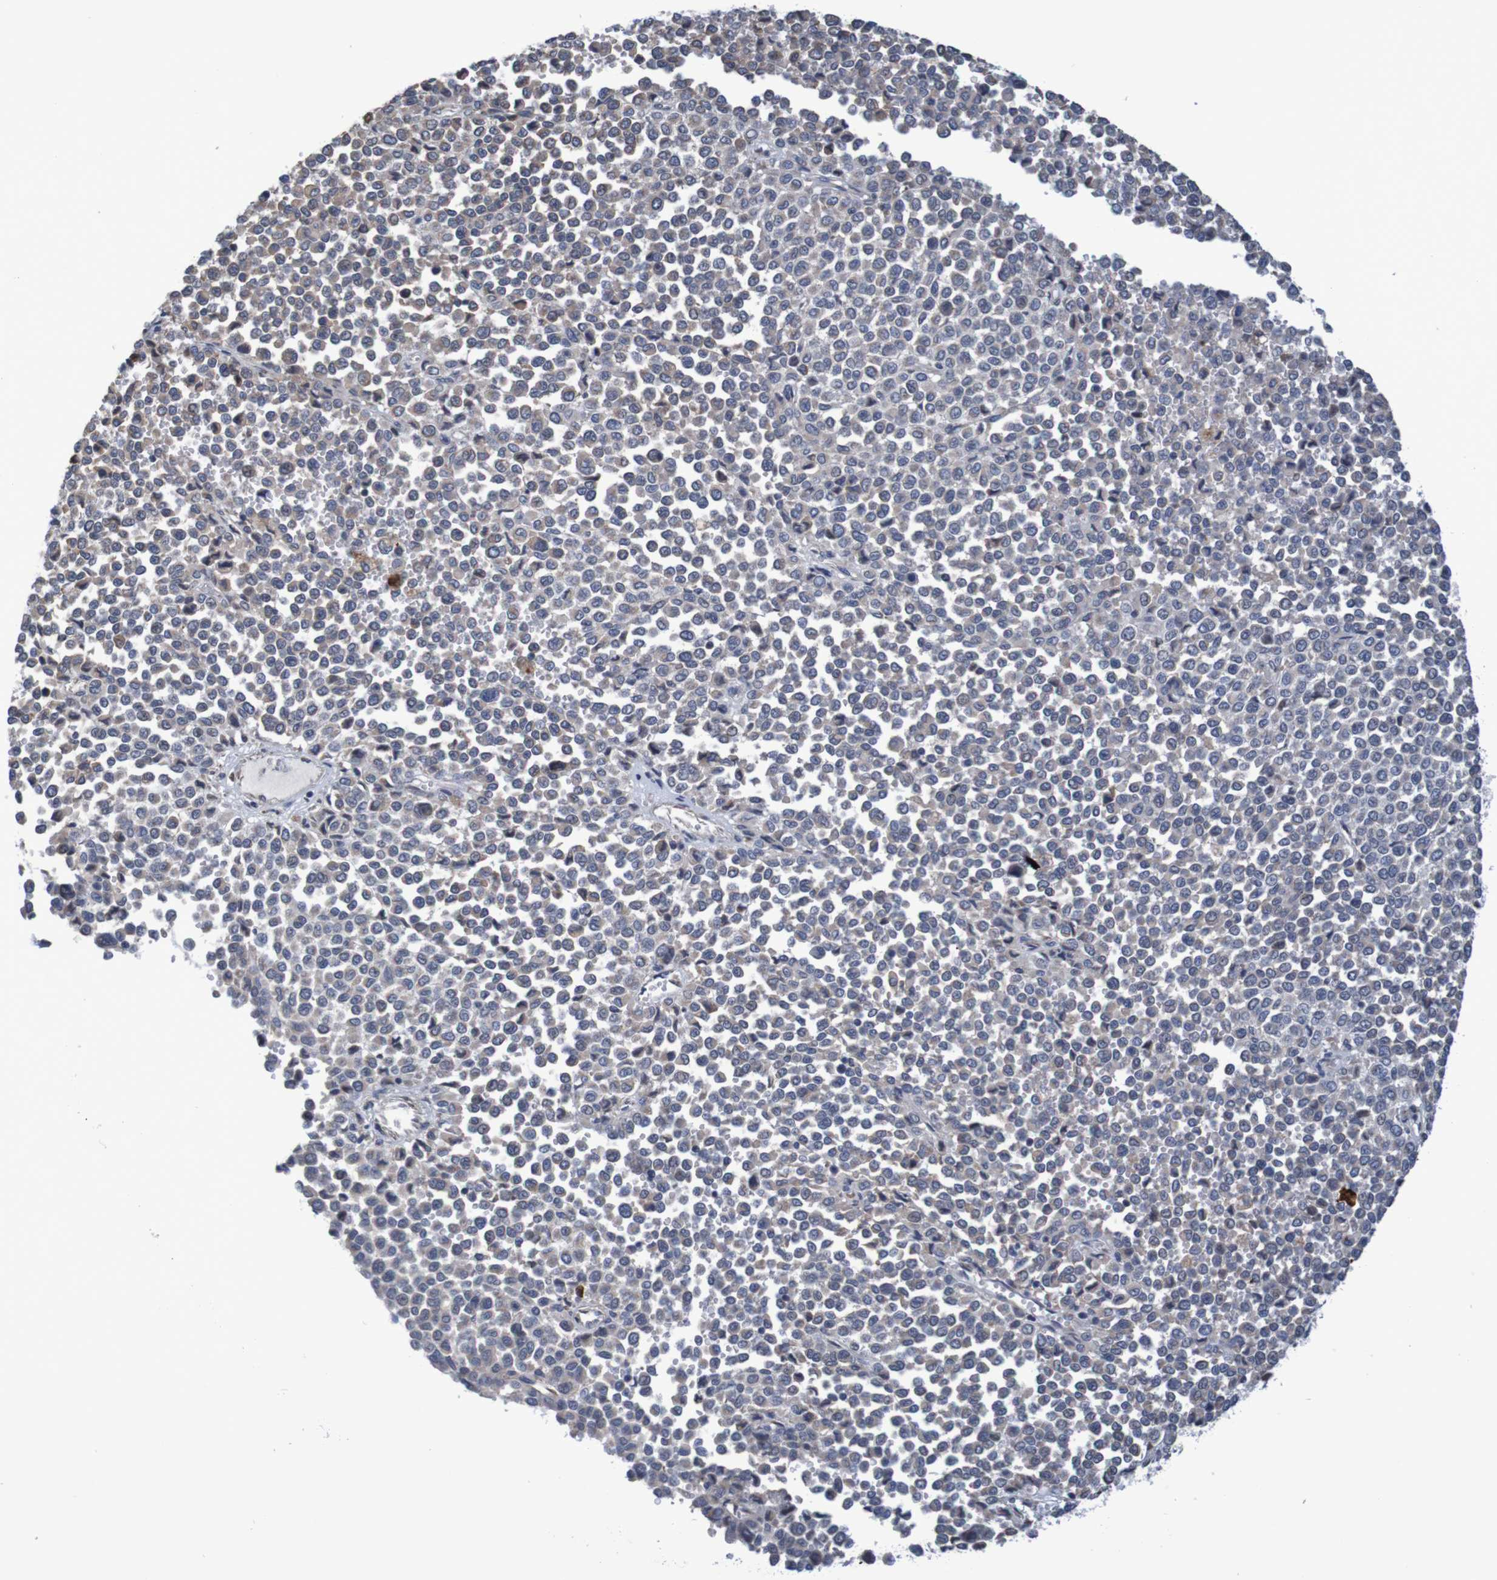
{"staining": {"intensity": "negative", "quantity": "none", "location": "none"}, "tissue": "melanoma", "cell_type": "Tumor cells", "image_type": "cancer", "snomed": [{"axis": "morphology", "description": "Malignant melanoma, Metastatic site"}, {"axis": "topography", "description": "Pancreas"}], "caption": "High power microscopy micrograph of an IHC photomicrograph of melanoma, revealing no significant positivity in tumor cells.", "gene": "CLDN18", "patient": {"sex": "female", "age": 30}}